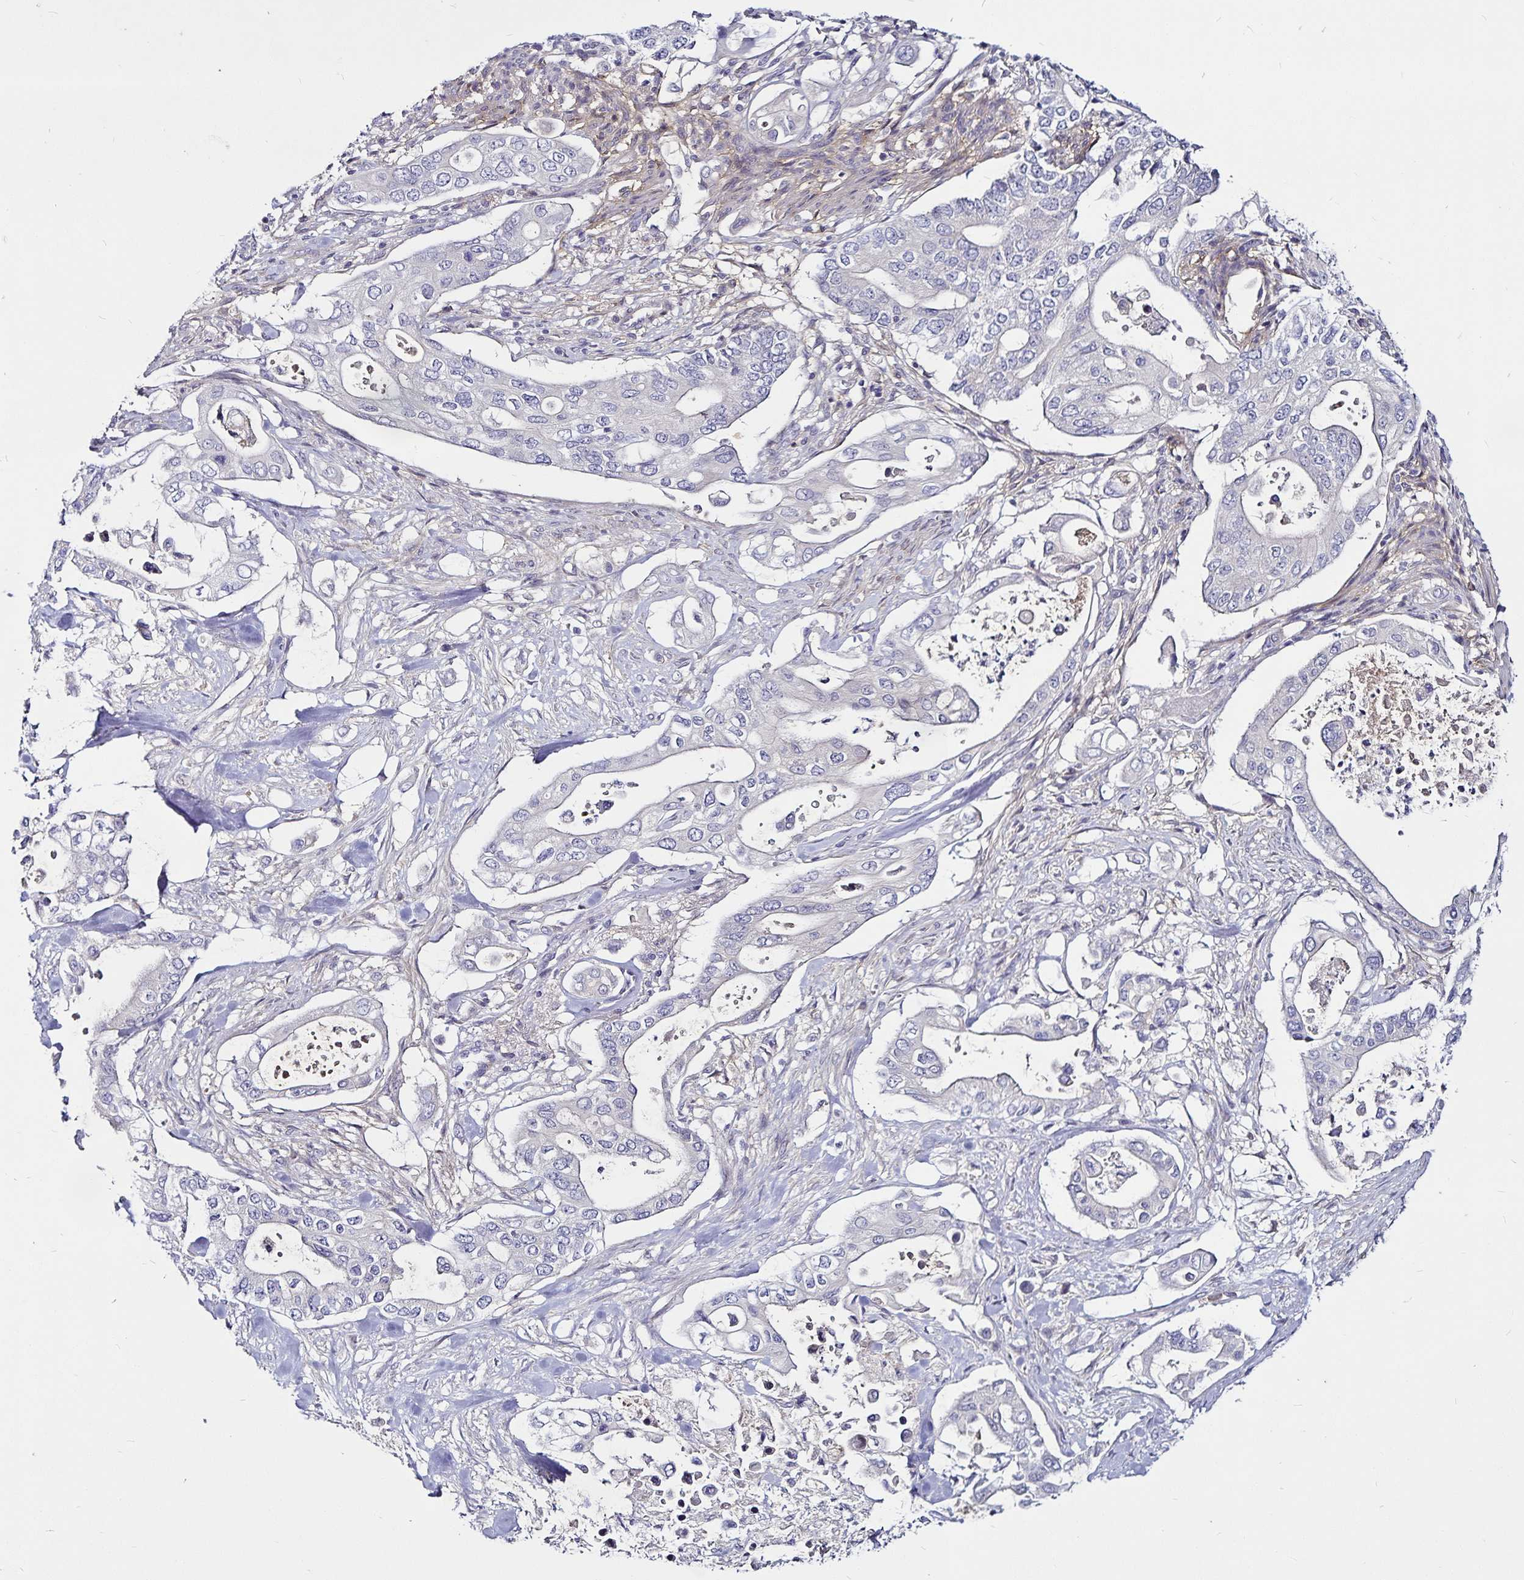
{"staining": {"intensity": "negative", "quantity": "none", "location": "none"}, "tissue": "pancreatic cancer", "cell_type": "Tumor cells", "image_type": "cancer", "snomed": [{"axis": "morphology", "description": "Adenocarcinoma, NOS"}, {"axis": "topography", "description": "Pancreas"}], "caption": "This is a photomicrograph of IHC staining of adenocarcinoma (pancreatic), which shows no expression in tumor cells. Brightfield microscopy of immunohistochemistry stained with DAB (brown) and hematoxylin (blue), captured at high magnification.", "gene": "GNG12", "patient": {"sex": "female", "age": 63}}